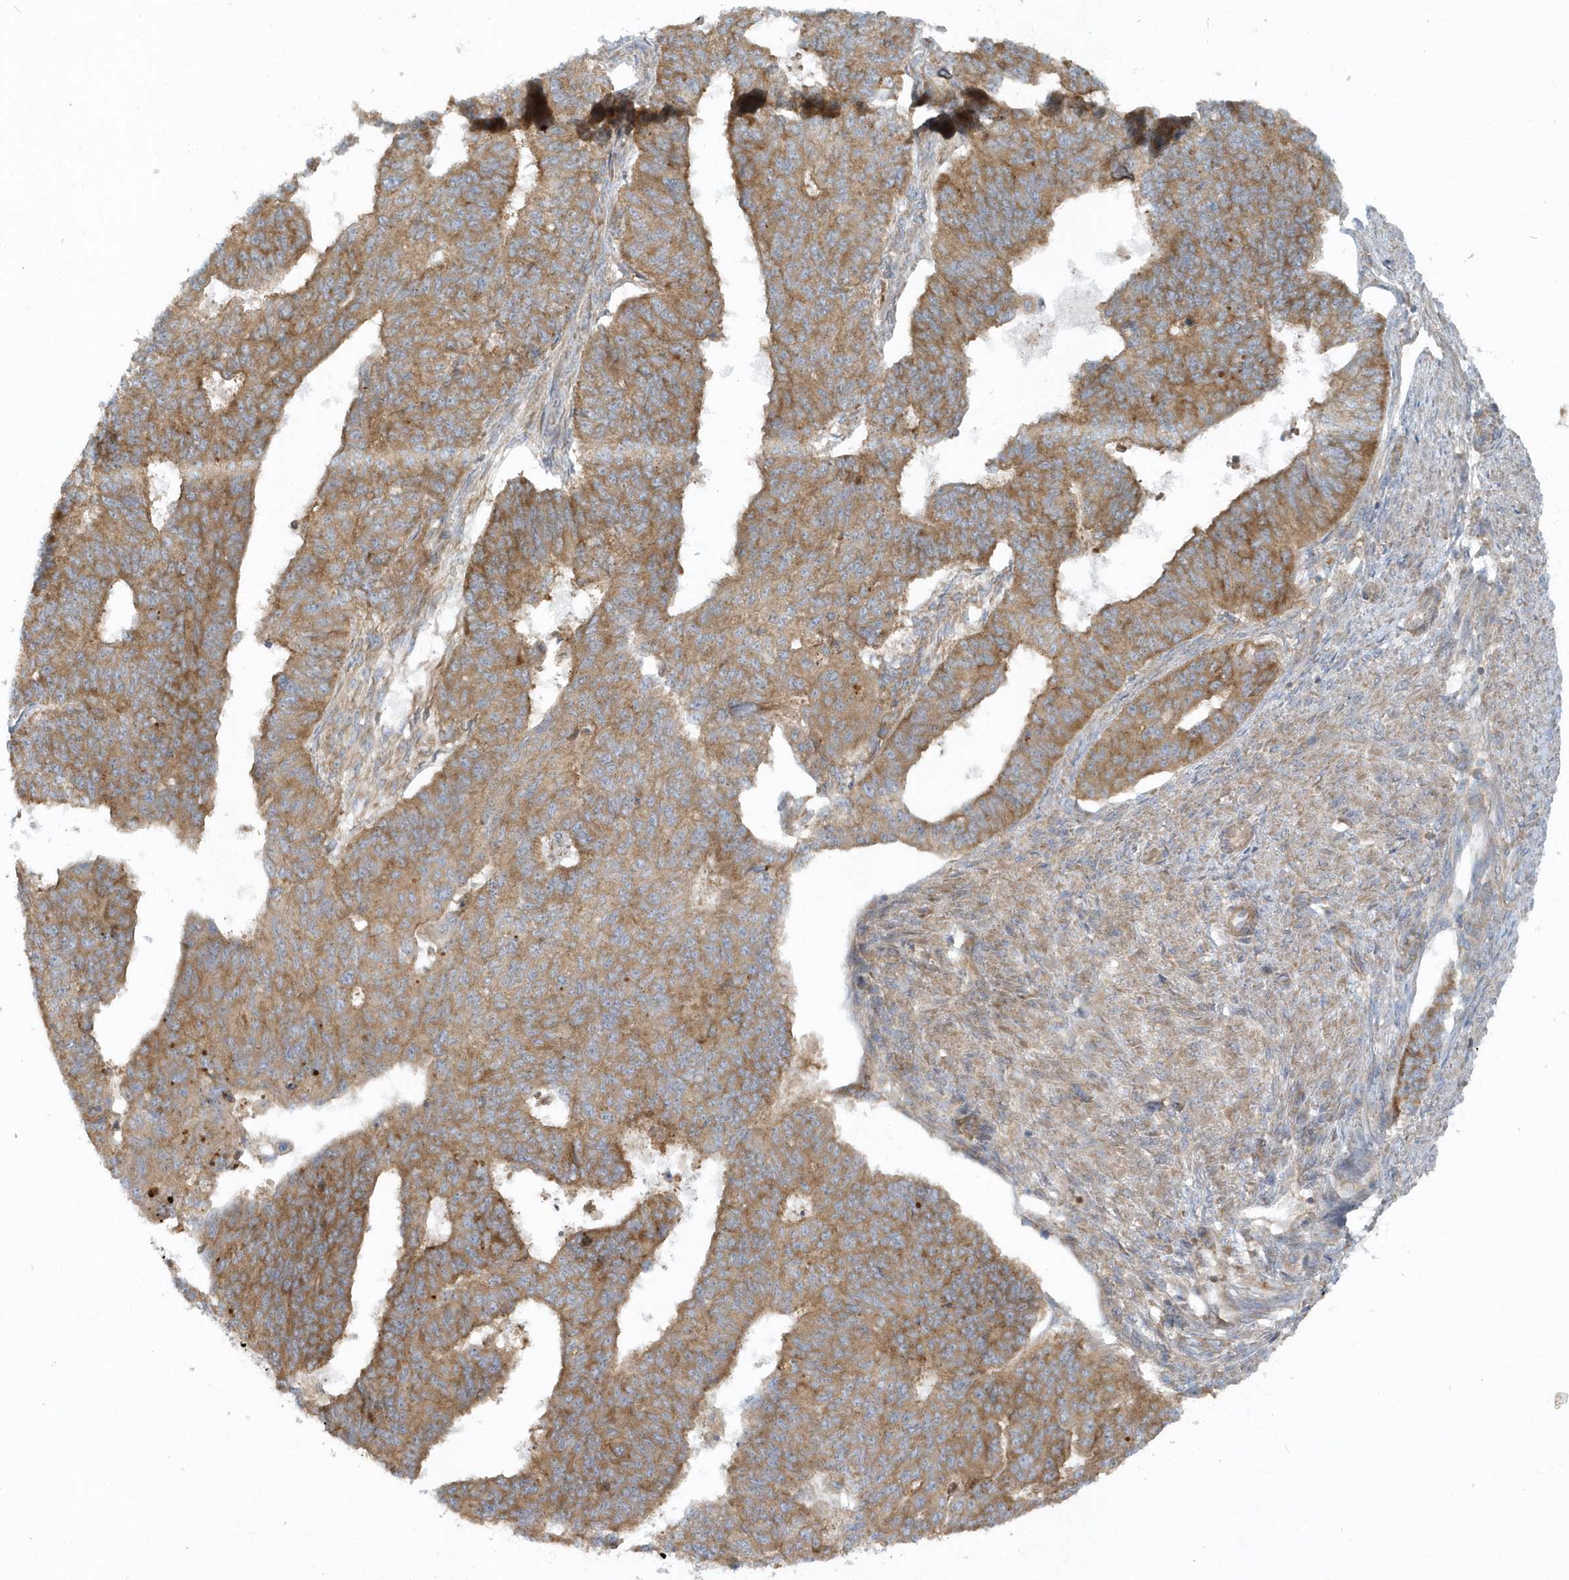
{"staining": {"intensity": "moderate", "quantity": ">75%", "location": "cytoplasmic/membranous"}, "tissue": "endometrial cancer", "cell_type": "Tumor cells", "image_type": "cancer", "snomed": [{"axis": "morphology", "description": "Adenocarcinoma, NOS"}, {"axis": "topography", "description": "Endometrium"}], "caption": "Protein expression by IHC reveals moderate cytoplasmic/membranous positivity in approximately >75% of tumor cells in endometrial cancer.", "gene": "CNOT10", "patient": {"sex": "female", "age": 32}}